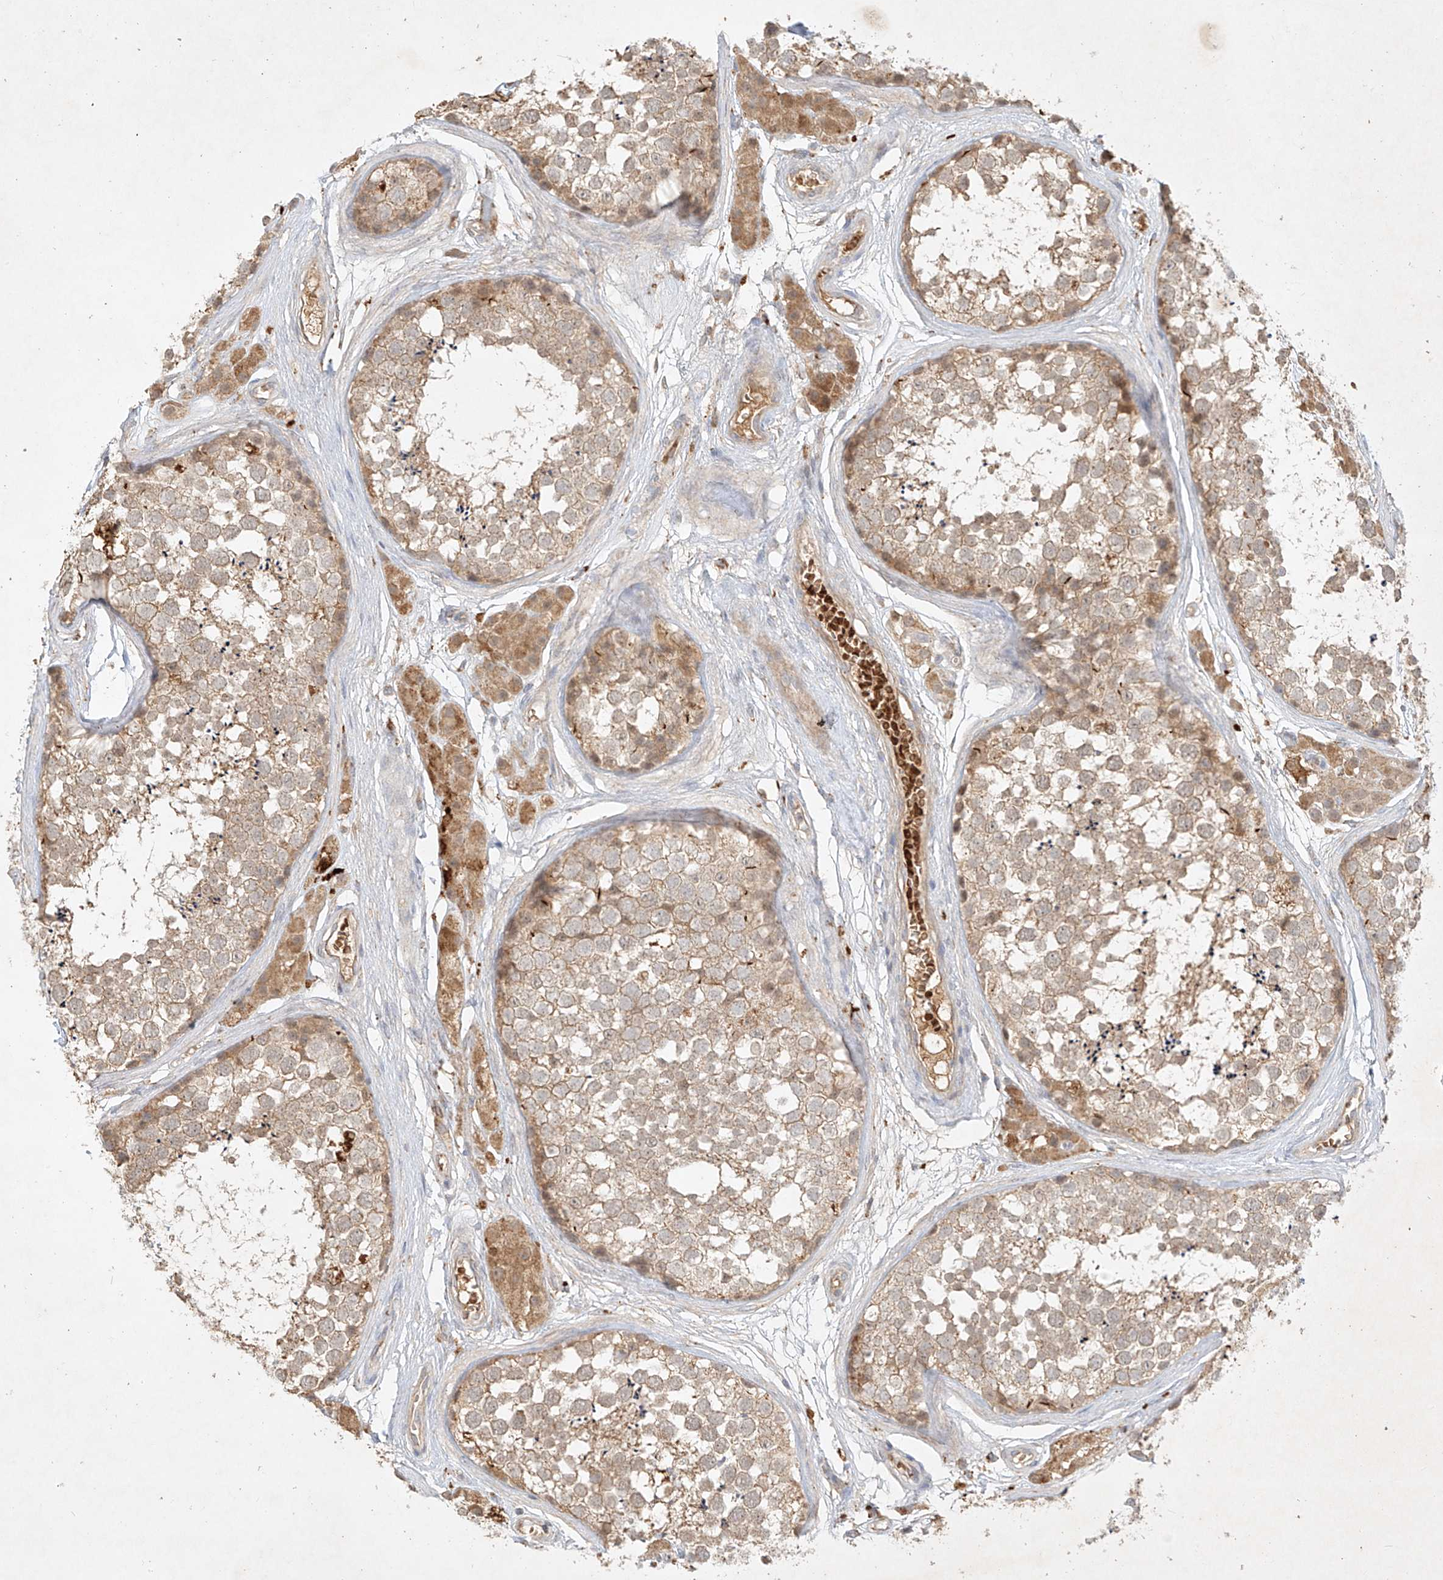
{"staining": {"intensity": "weak", "quantity": ">75%", "location": "cytoplasmic/membranous"}, "tissue": "testis", "cell_type": "Cells in seminiferous ducts", "image_type": "normal", "snomed": [{"axis": "morphology", "description": "Normal tissue, NOS"}, {"axis": "topography", "description": "Testis"}], "caption": "Benign testis displays weak cytoplasmic/membranous expression in about >75% of cells in seminiferous ducts, visualized by immunohistochemistry.", "gene": "KPNA7", "patient": {"sex": "male", "age": 56}}